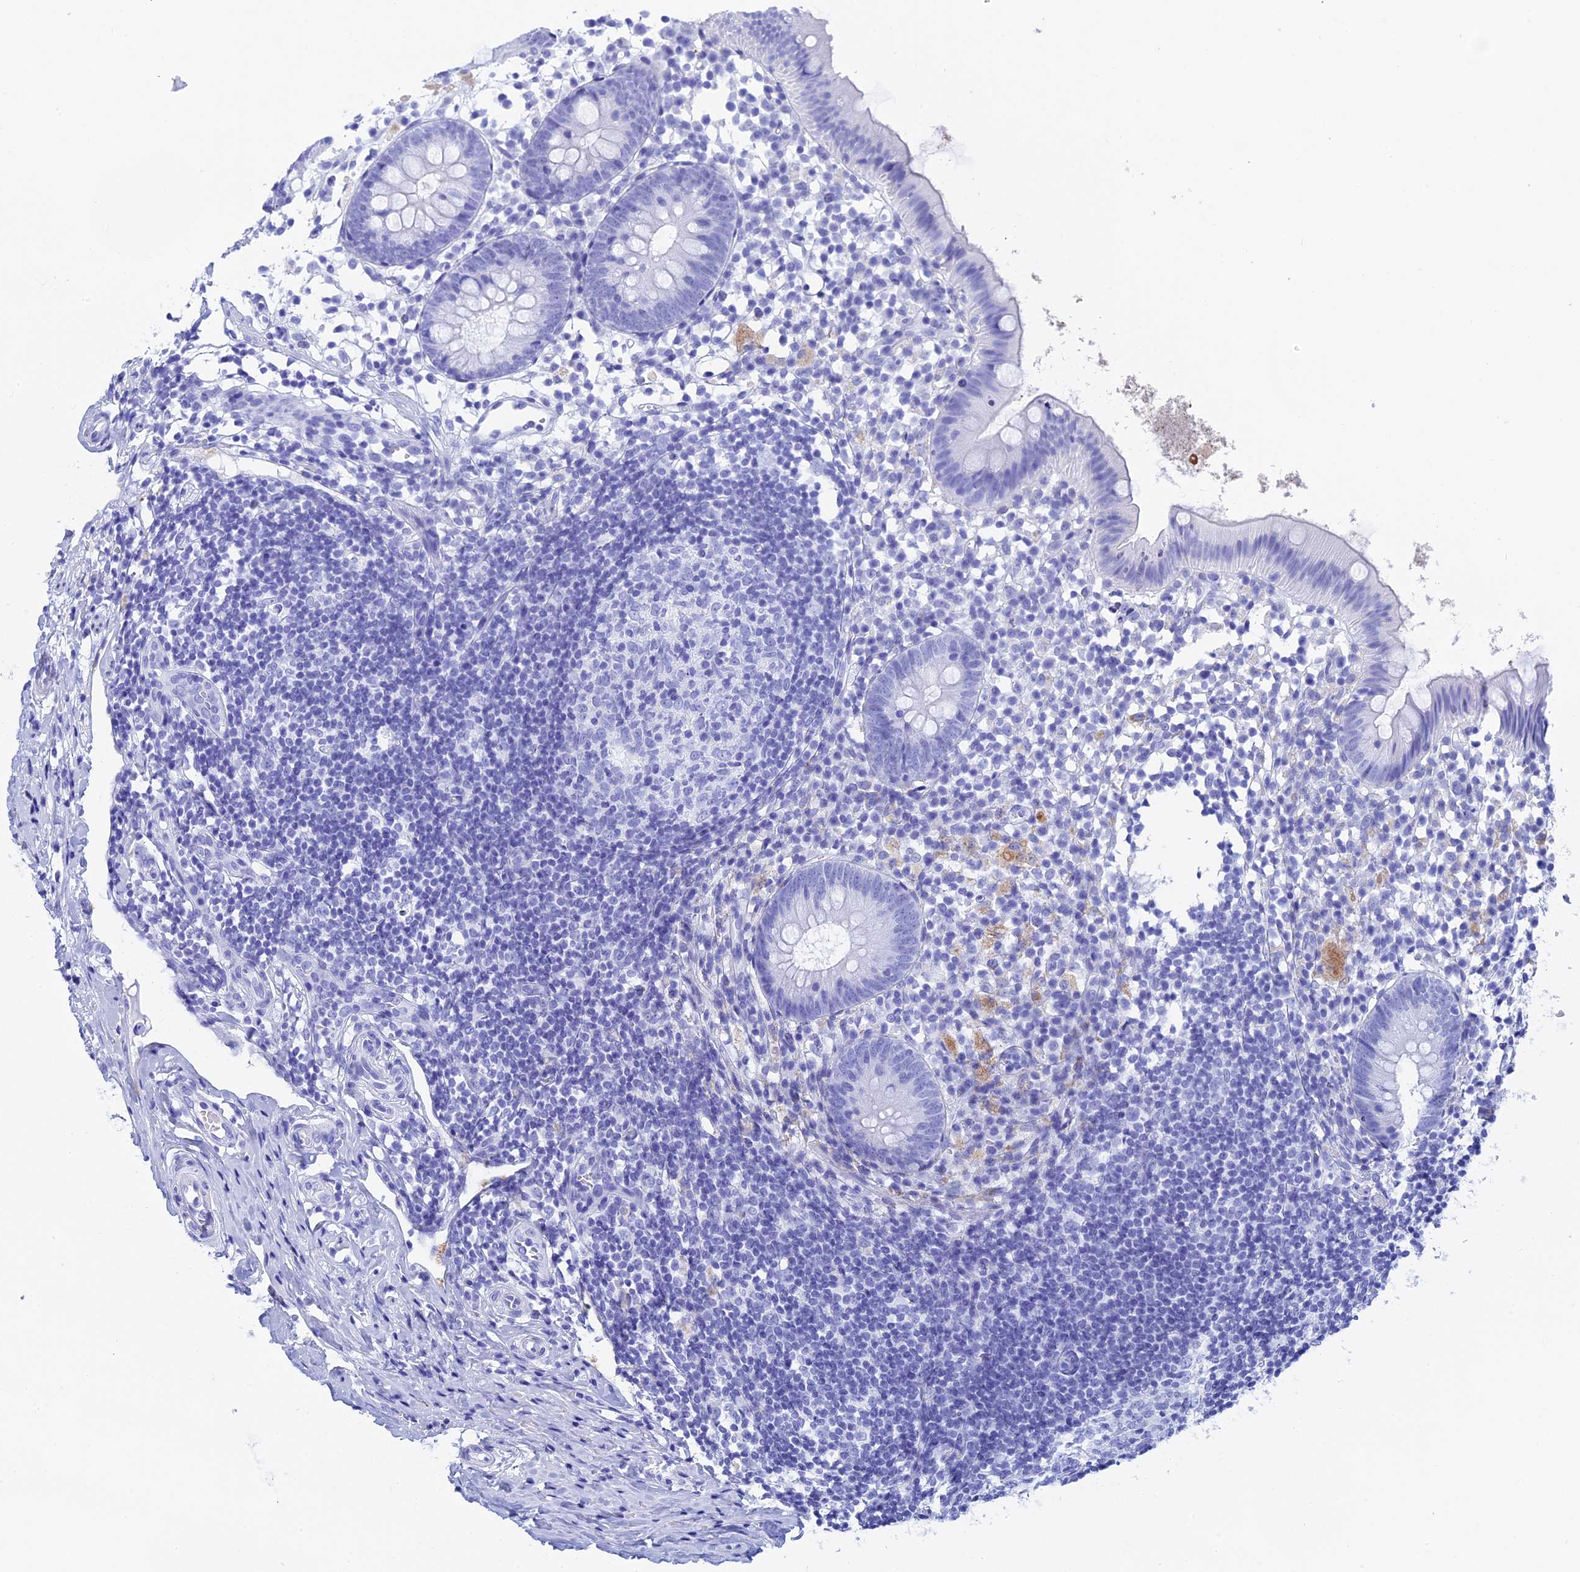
{"staining": {"intensity": "negative", "quantity": "none", "location": "none"}, "tissue": "appendix", "cell_type": "Glandular cells", "image_type": "normal", "snomed": [{"axis": "morphology", "description": "Normal tissue, NOS"}, {"axis": "topography", "description": "Appendix"}], "caption": "A high-resolution micrograph shows immunohistochemistry (IHC) staining of normal appendix, which exhibits no significant positivity in glandular cells.", "gene": "TEX101", "patient": {"sex": "female", "age": 20}}